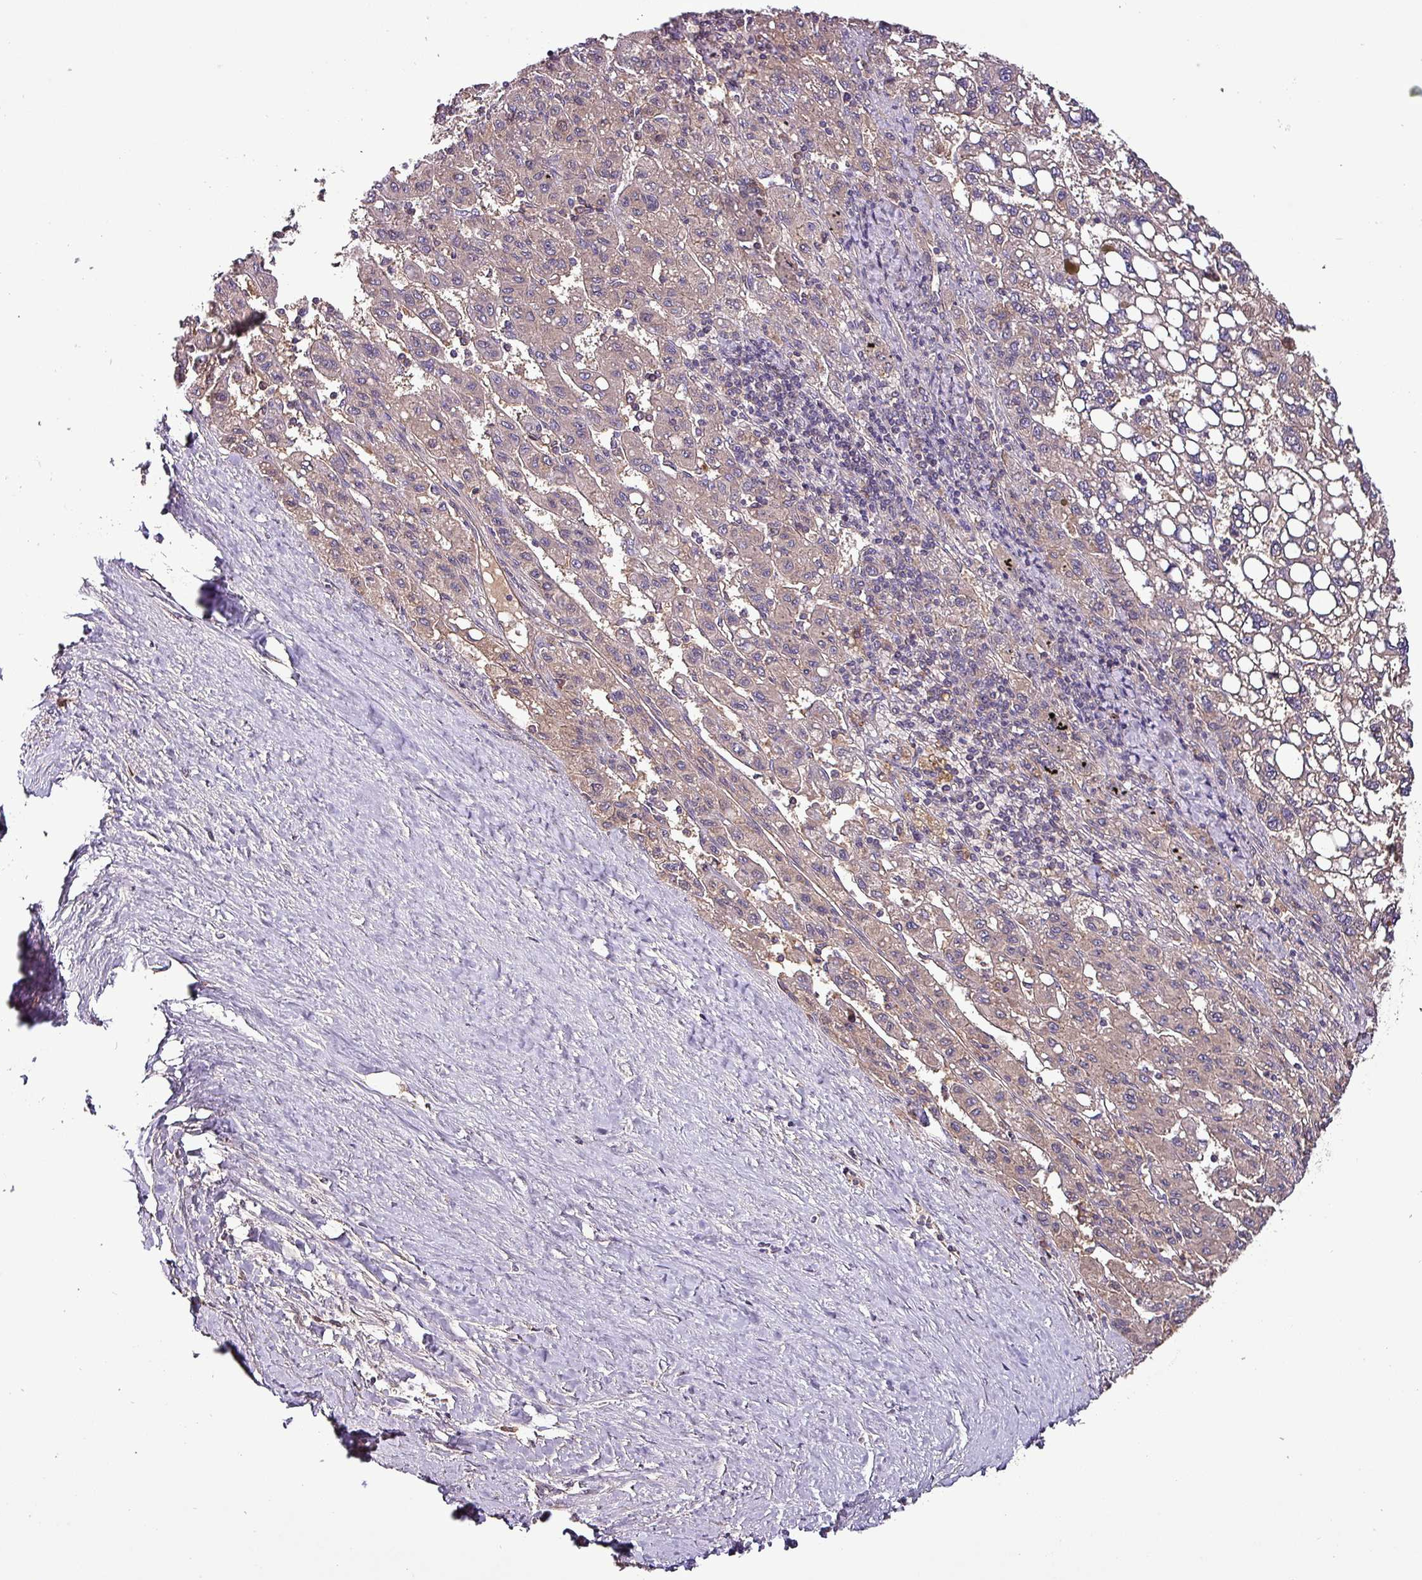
{"staining": {"intensity": "weak", "quantity": "25%-75%", "location": "cytoplasmic/membranous"}, "tissue": "liver cancer", "cell_type": "Tumor cells", "image_type": "cancer", "snomed": [{"axis": "morphology", "description": "Carcinoma, Hepatocellular, NOS"}, {"axis": "topography", "description": "Liver"}], "caption": "Hepatocellular carcinoma (liver) was stained to show a protein in brown. There is low levels of weak cytoplasmic/membranous positivity in about 25%-75% of tumor cells.", "gene": "PAFAH1B2", "patient": {"sex": "female", "age": 82}}